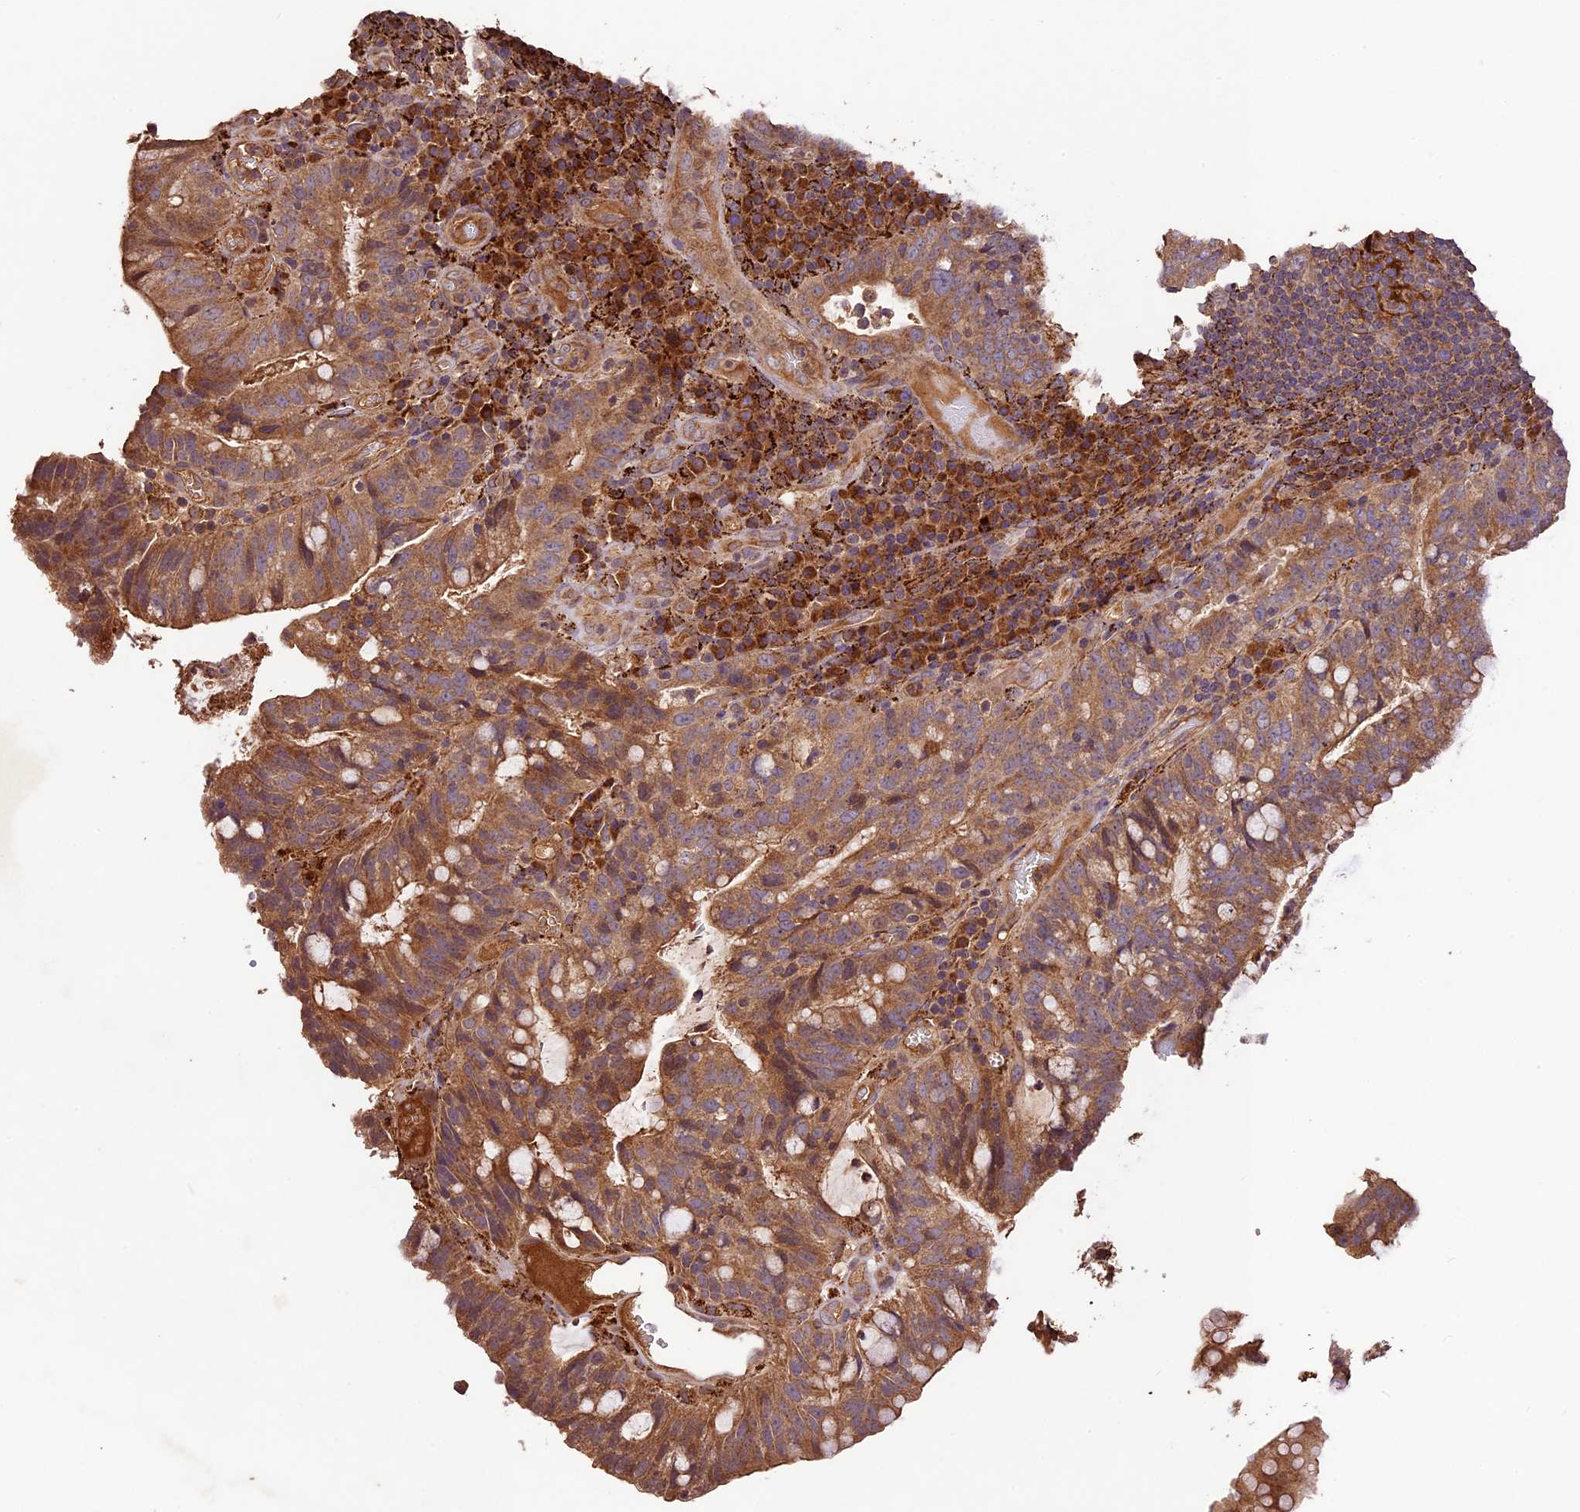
{"staining": {"intensity": "moderate", "quantity": ">75%", "location": "cytoplasmic/membranous"}, "tissue": "colorectal cancer", "cell_type": "Tumor cells", "image_type": "cancer", "snomed": [{"axis": "morphology", "description": "Adenocarcinoma, NOS"}, {"axis": "topography", "description": "Colon"}], "caption": "Immunohistochemistry image of human colorectal adenocarcinoma stained for a protein (brown), which reveals medium levels of moderate cytoplasmic/membranous positivity in about >75% of tumor cells.", "gene": "CRLF1", "patient": {"sex": "female", "age": 66}}